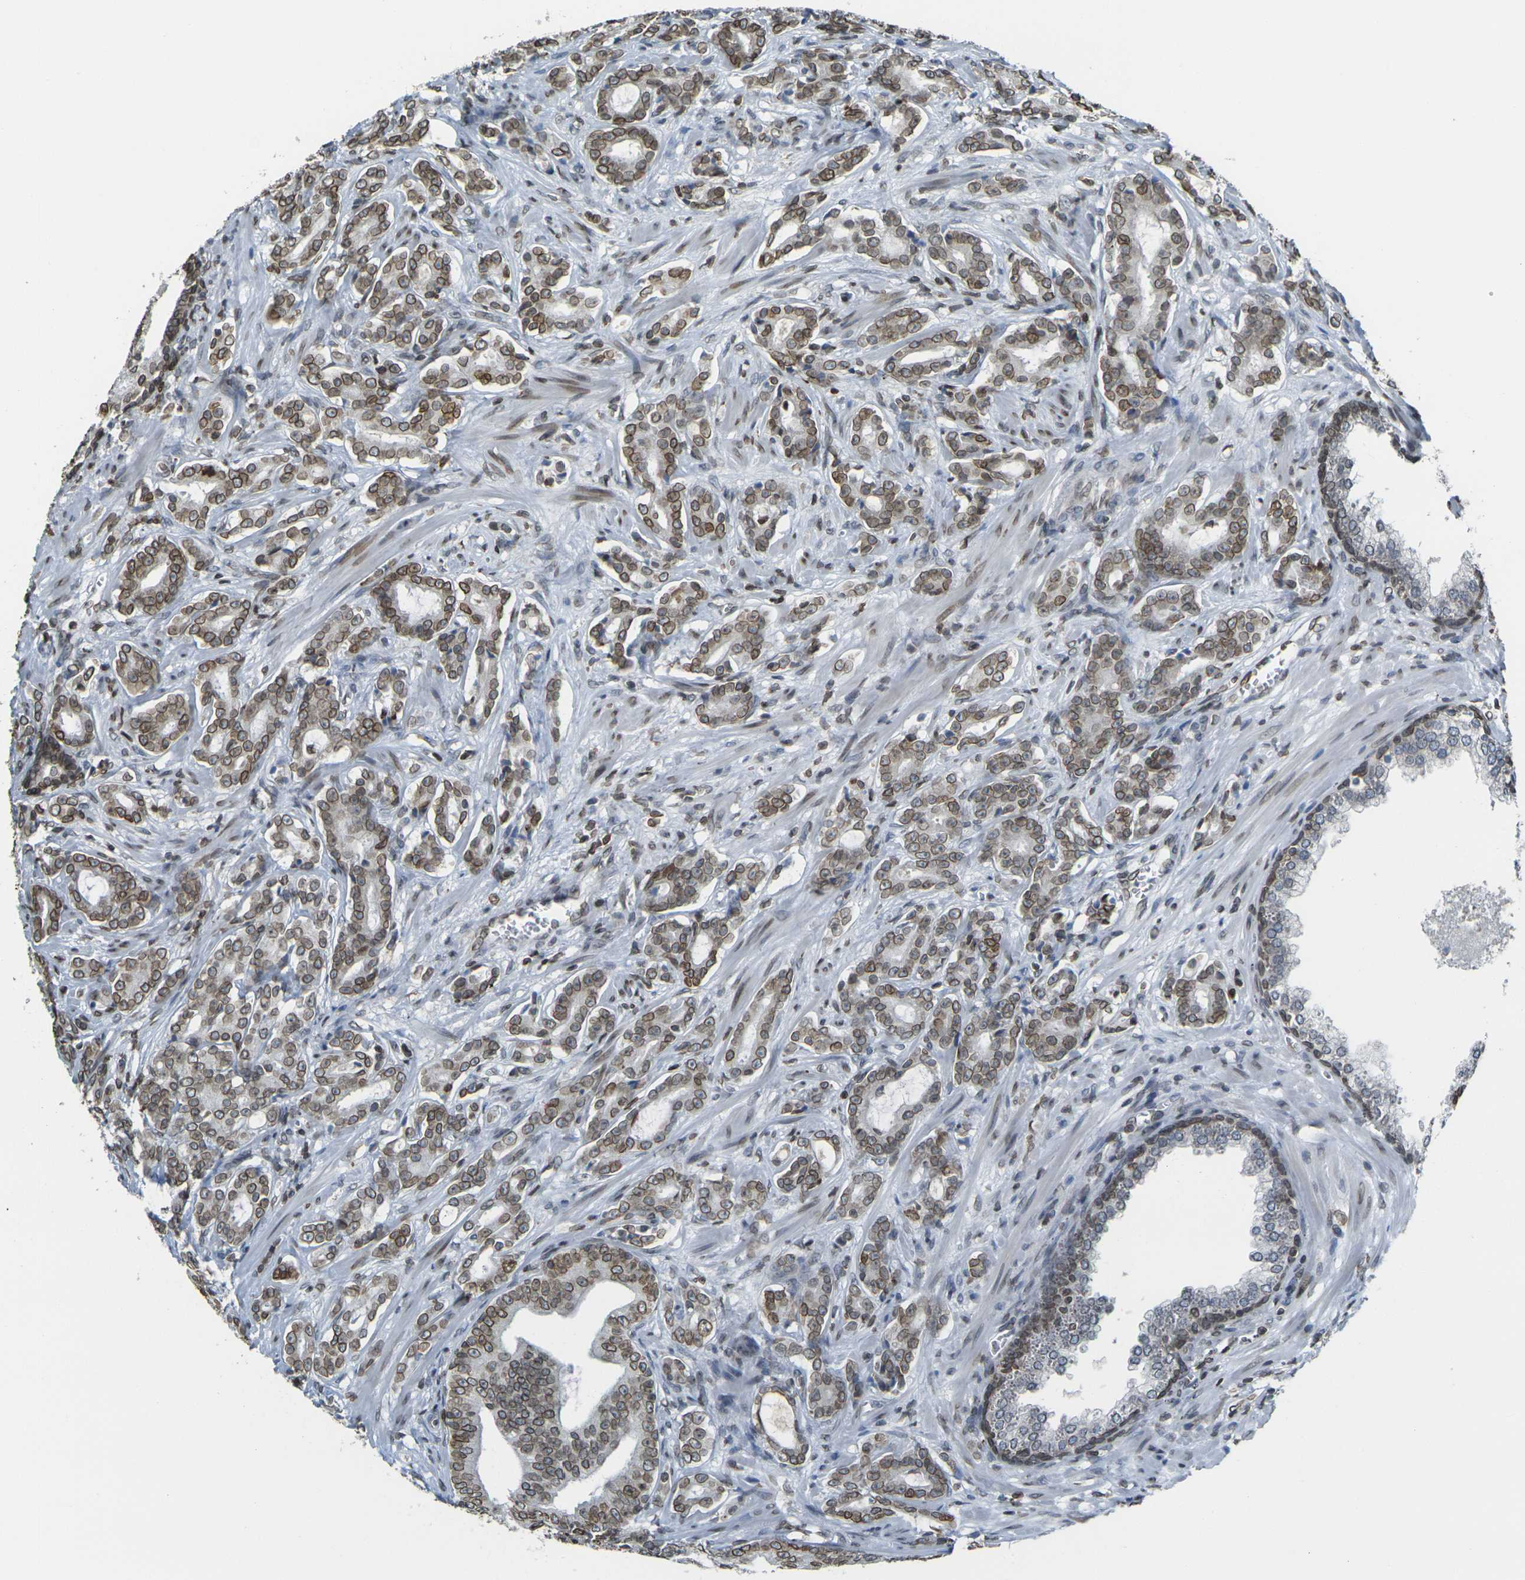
{"staining": {"intensity": "moderate", "quantity": ">75%", "location": "cytoplasmic/membranous,nuclear"}, "tissue": "prostate cancer", "cell_type": "Tumor cells", "image_type": "cancer", "snomed": [{"axis": "morphology", "description": "Adenocarcinoma, Low grade"}, {"axis": "topography", "description": "Prostate"}], "caption": "This micrograph displays low-grade adenocarcinoma (prostate) stained with immunohistochemistry (IHC) to label a protein in brown. The cytoplasmic/membranous and nuclear of tumor cells show moderate positivity for the protein. Nuclei are counter-stained blue.", "gene": "BRDT", "patient": {"sex": "male", "age": 58}}